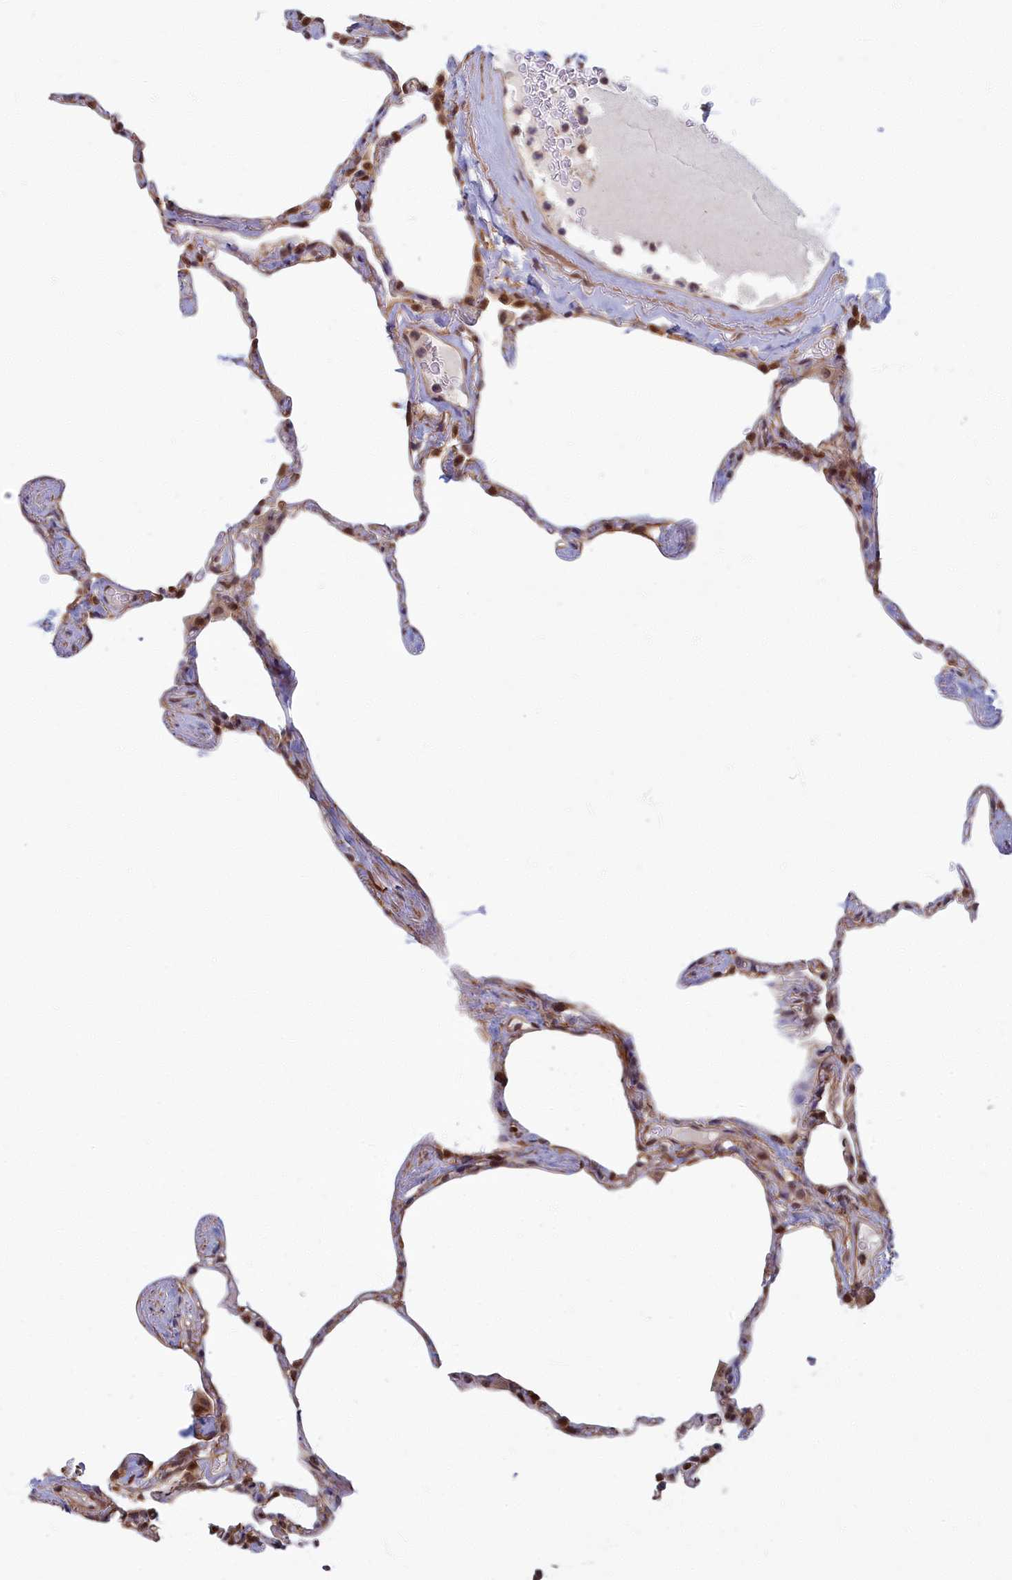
{"staining": {"intensity": "moderate", "quantity": "25%-75%", "location": "cytoplasmic/membranous,nuclear"}, "tissue": "lung", "cell_type": "Alveolar cells", "image_type": "normal", "snomed": [{"axis": "morphology", "description": "Normal tissue, NOS"}, {"axis": "topography", "description": "Lung"}], "caption": "The immunohistochemical stain highlights moderate cytoplasmic/membranous,nuclear staining in alveolar cells of unremarkable lung. (IHC, brightfield microscopy, high magnification).", "gene": "MAK16", "patient": {"sex": "male", "age": 65}}